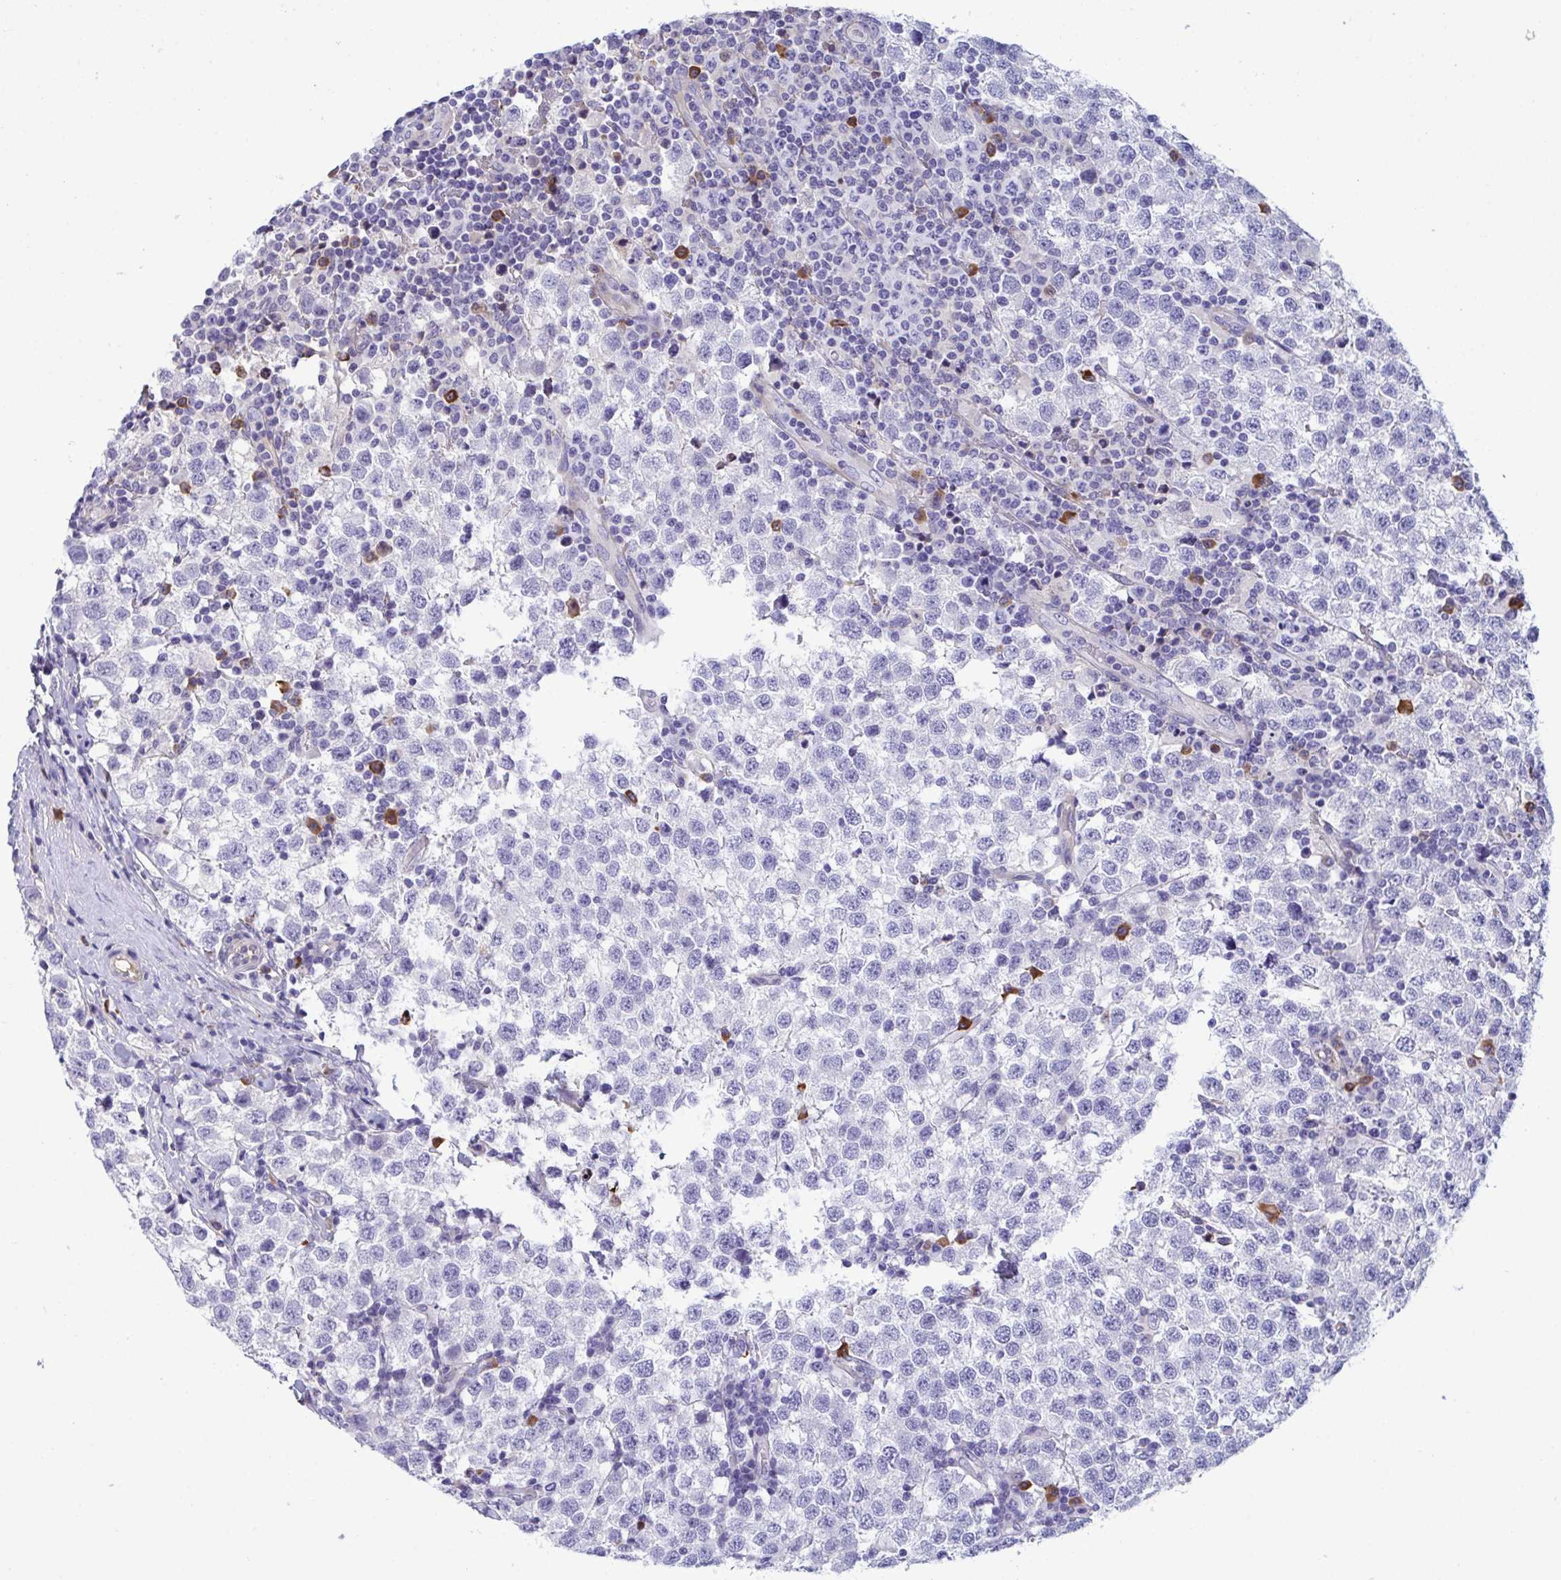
{"staining": {"intensity": "negative", "quantity": "none", "location": "none"}, "tissue": "testis cancer", "cell_type": "Tumor cells", "image_type": "cancer", "snomed": [{"axis": "morphology", "description": "Seminoma, NOS"}, {"axis": "topography", "description": "Testis"}], "caption": "Immunohistochemistry (IHC) photomicrograph of human testis cancer stained for a protein (brown), which reveals no staining in tumor cells. (DAB immunohistochemistry, high magnification).", "gene": "MS4A14", "patient": {"sex": "male", "age": 34}}